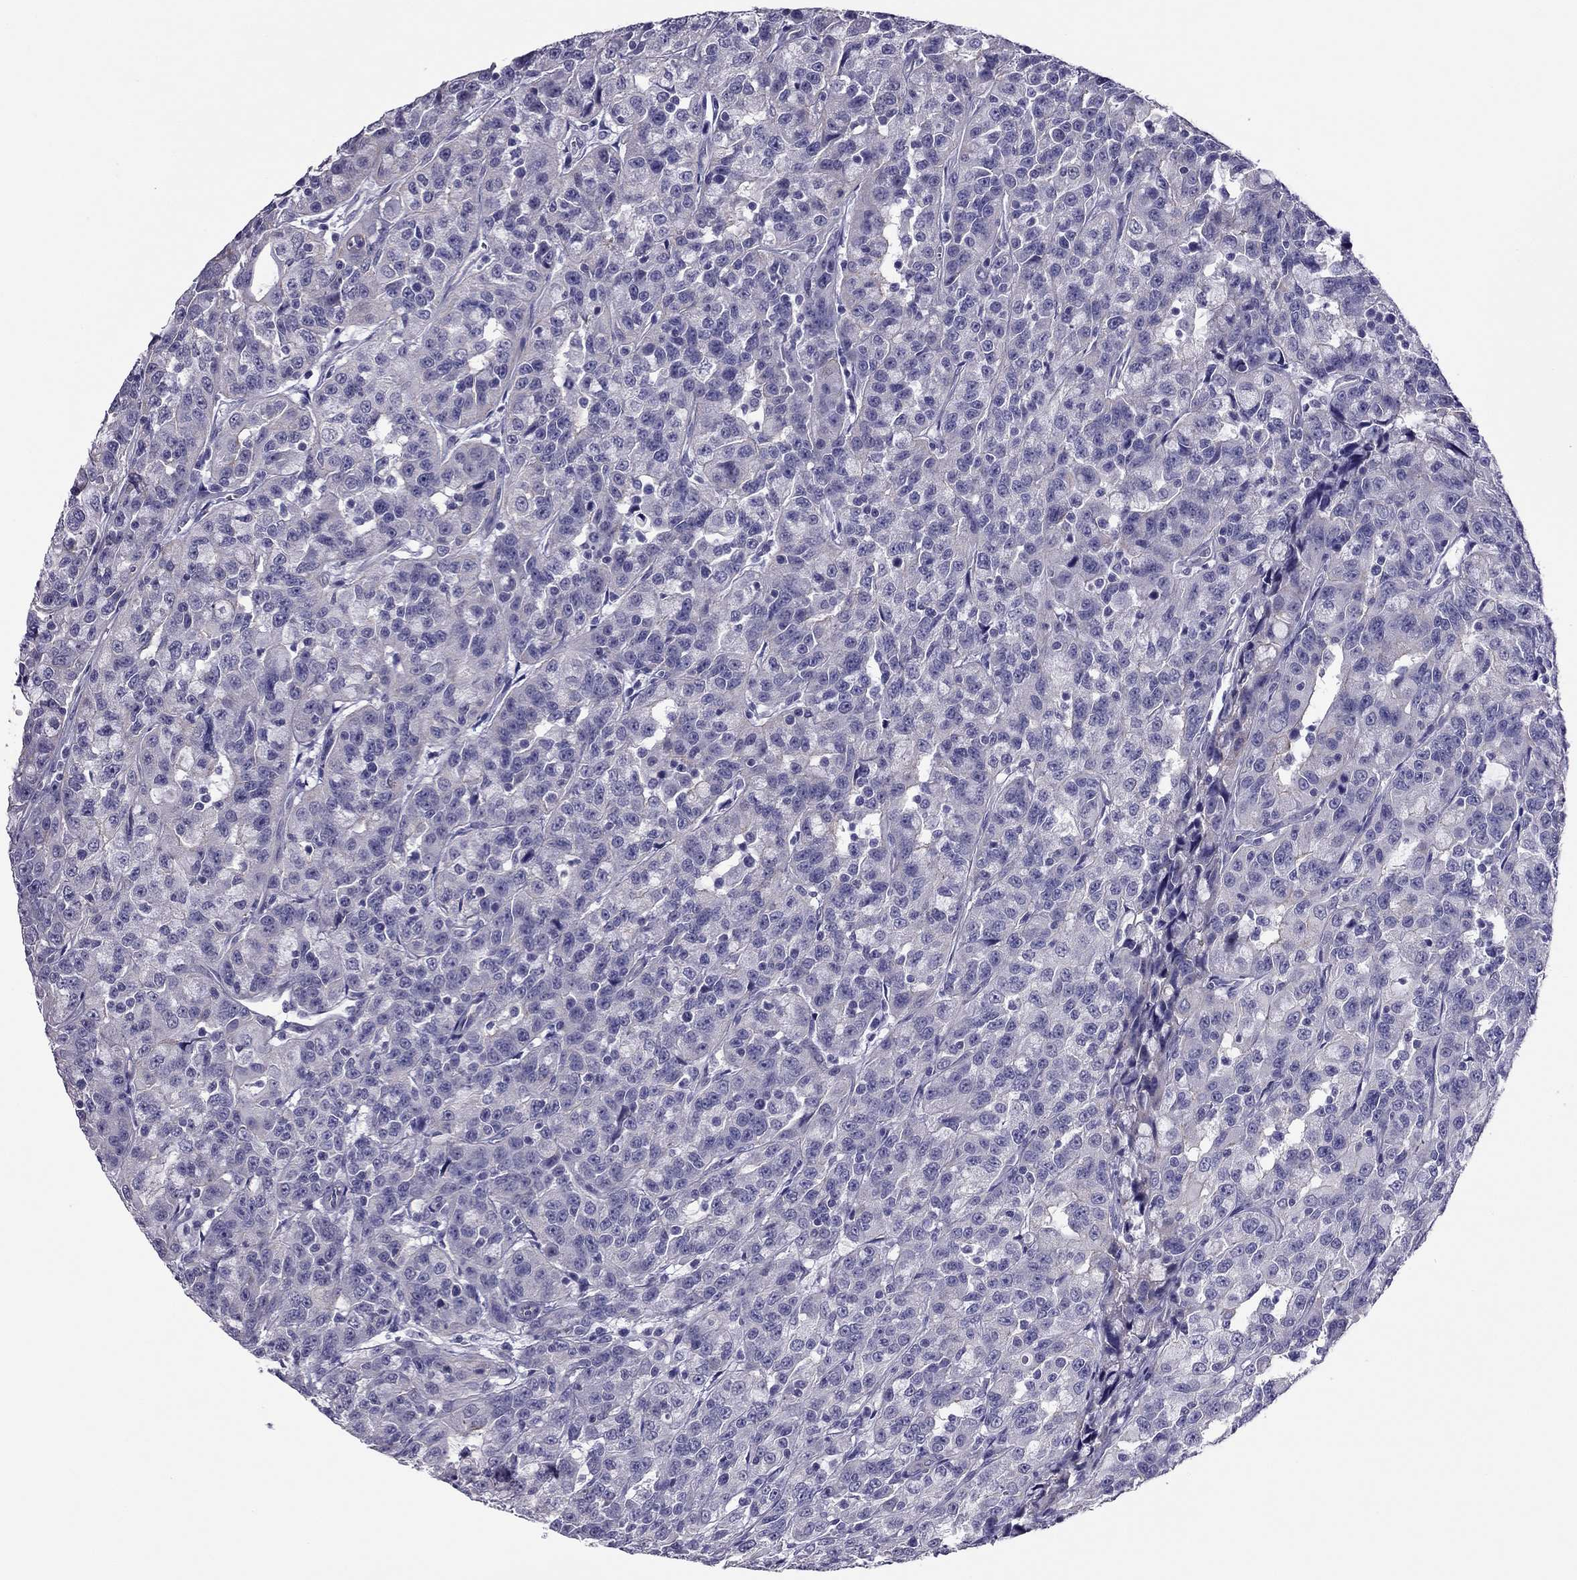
{"staining": {"intensity": "negative", "quantity": "none", "location": "none"}, "tissue": "urothelial cancer", "cell_type": "Tumor cells", "image_type": "cancer", "snomed": [{"axis": "morphology", "description": "Urothelial carcinoma, NOS"}, {"axis": "morphology", "description": "Urothelial carcinoma, High grade"}, {"axis": "topography", "description": "Urinary bladder"}], "caption": "Protein analysis of high-grade urothelial carcinoma exhibits no significant expression in tumor cells.", "gene": "PDE6A", "patient": {"sex": "female", "age": 73}}